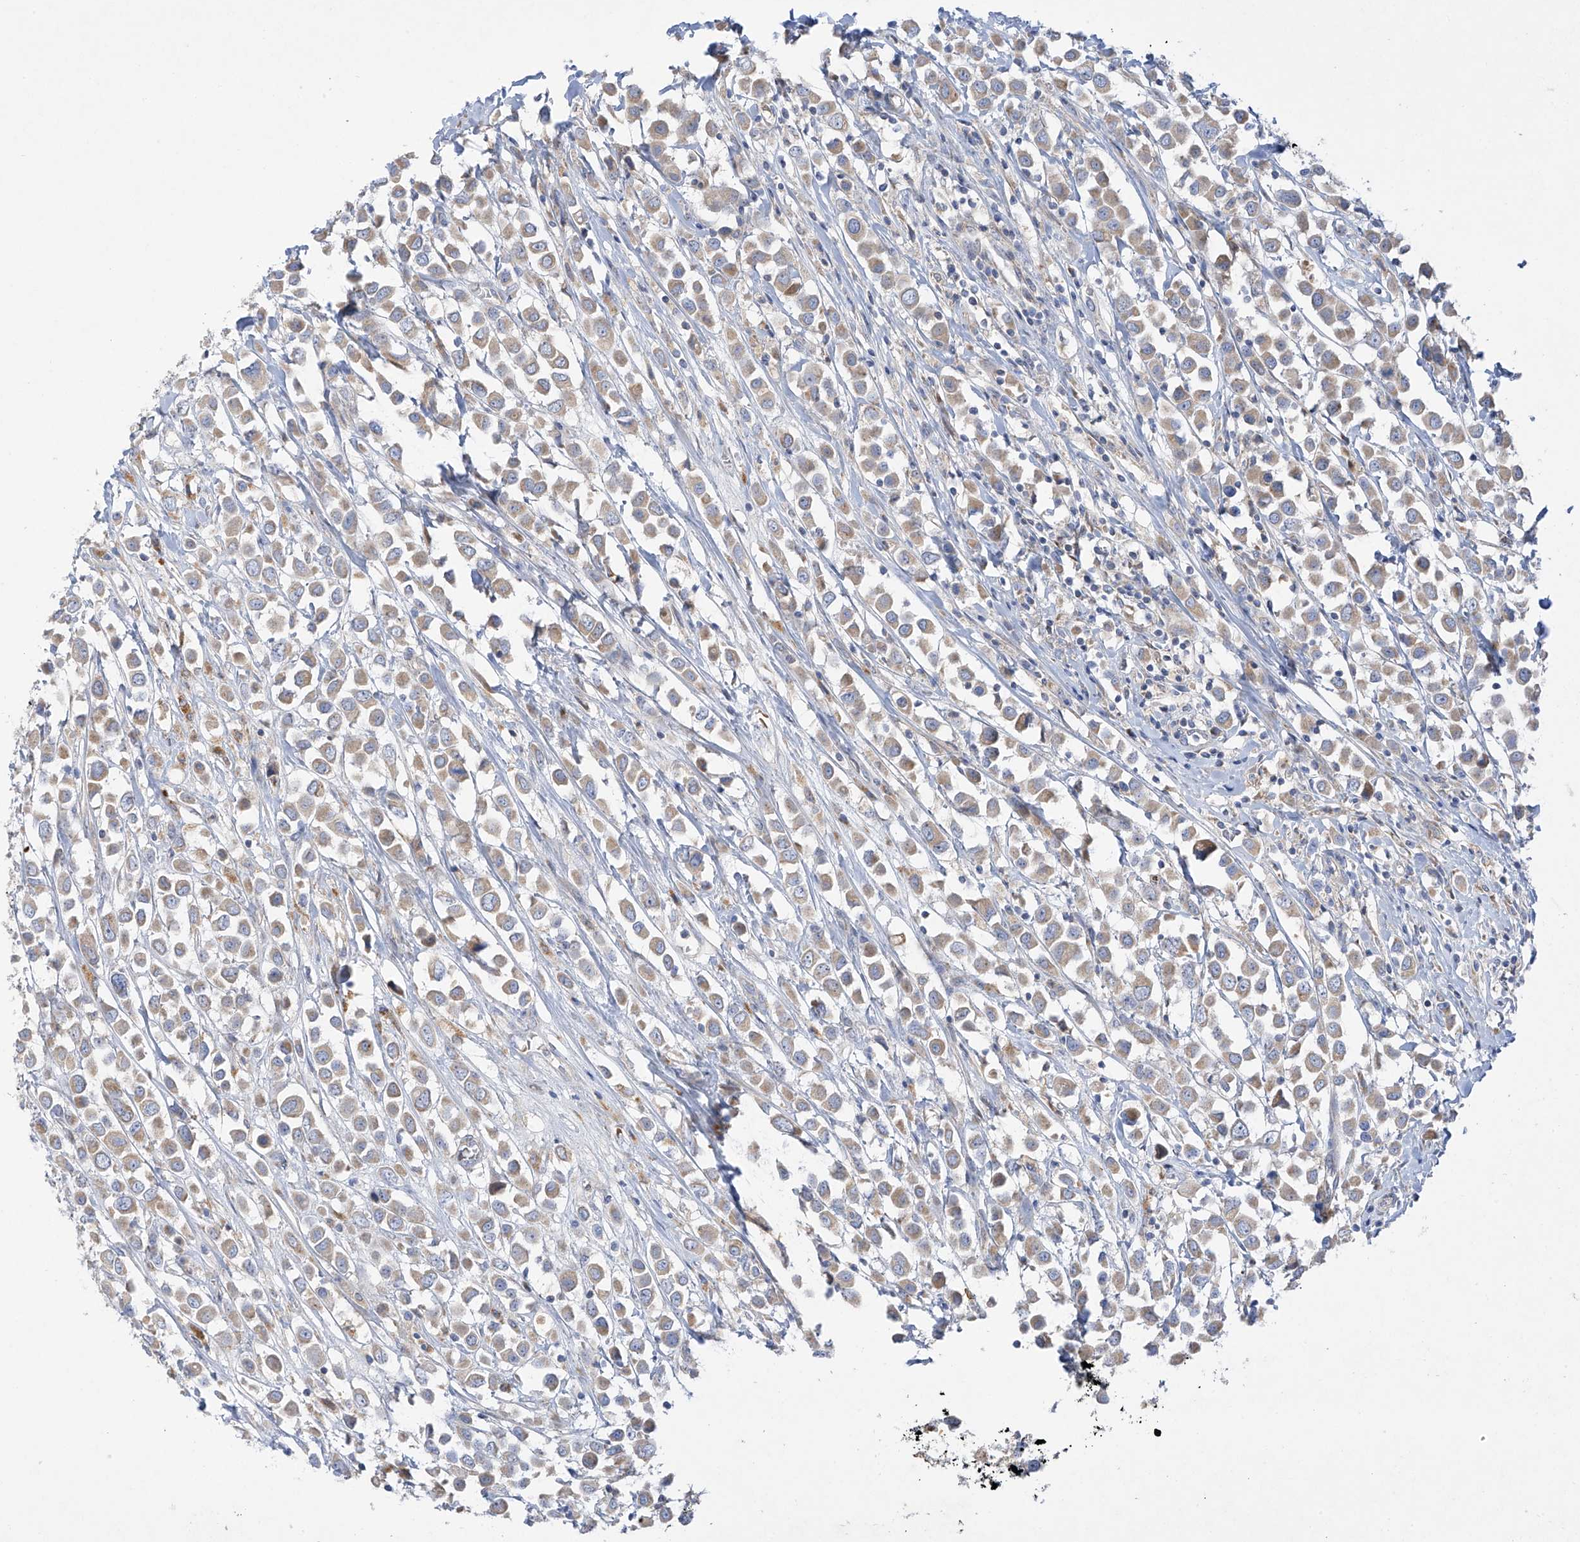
{"staining": {"intensity": "weak", "quantity": ">75%", "location": "cytoplasmic/membranous"}, "tissue": "breast cancer", "cell_type": "Tumor cells", "image_type": "cancer", "snomed": [{"axis": "morphology", "description": "Duct carcinoma"}, {"axis": "topography", "description": "Breast"}], "caption": "Breast cancer (intraductal carcinoma) stained with immunohistochemistry (IHC) exhibits weak cytoplasmic/membranous staining in approximately >75% of tumor cells.", "gene": "METTL18", "patient": {"sex": "female", "age": 61}}